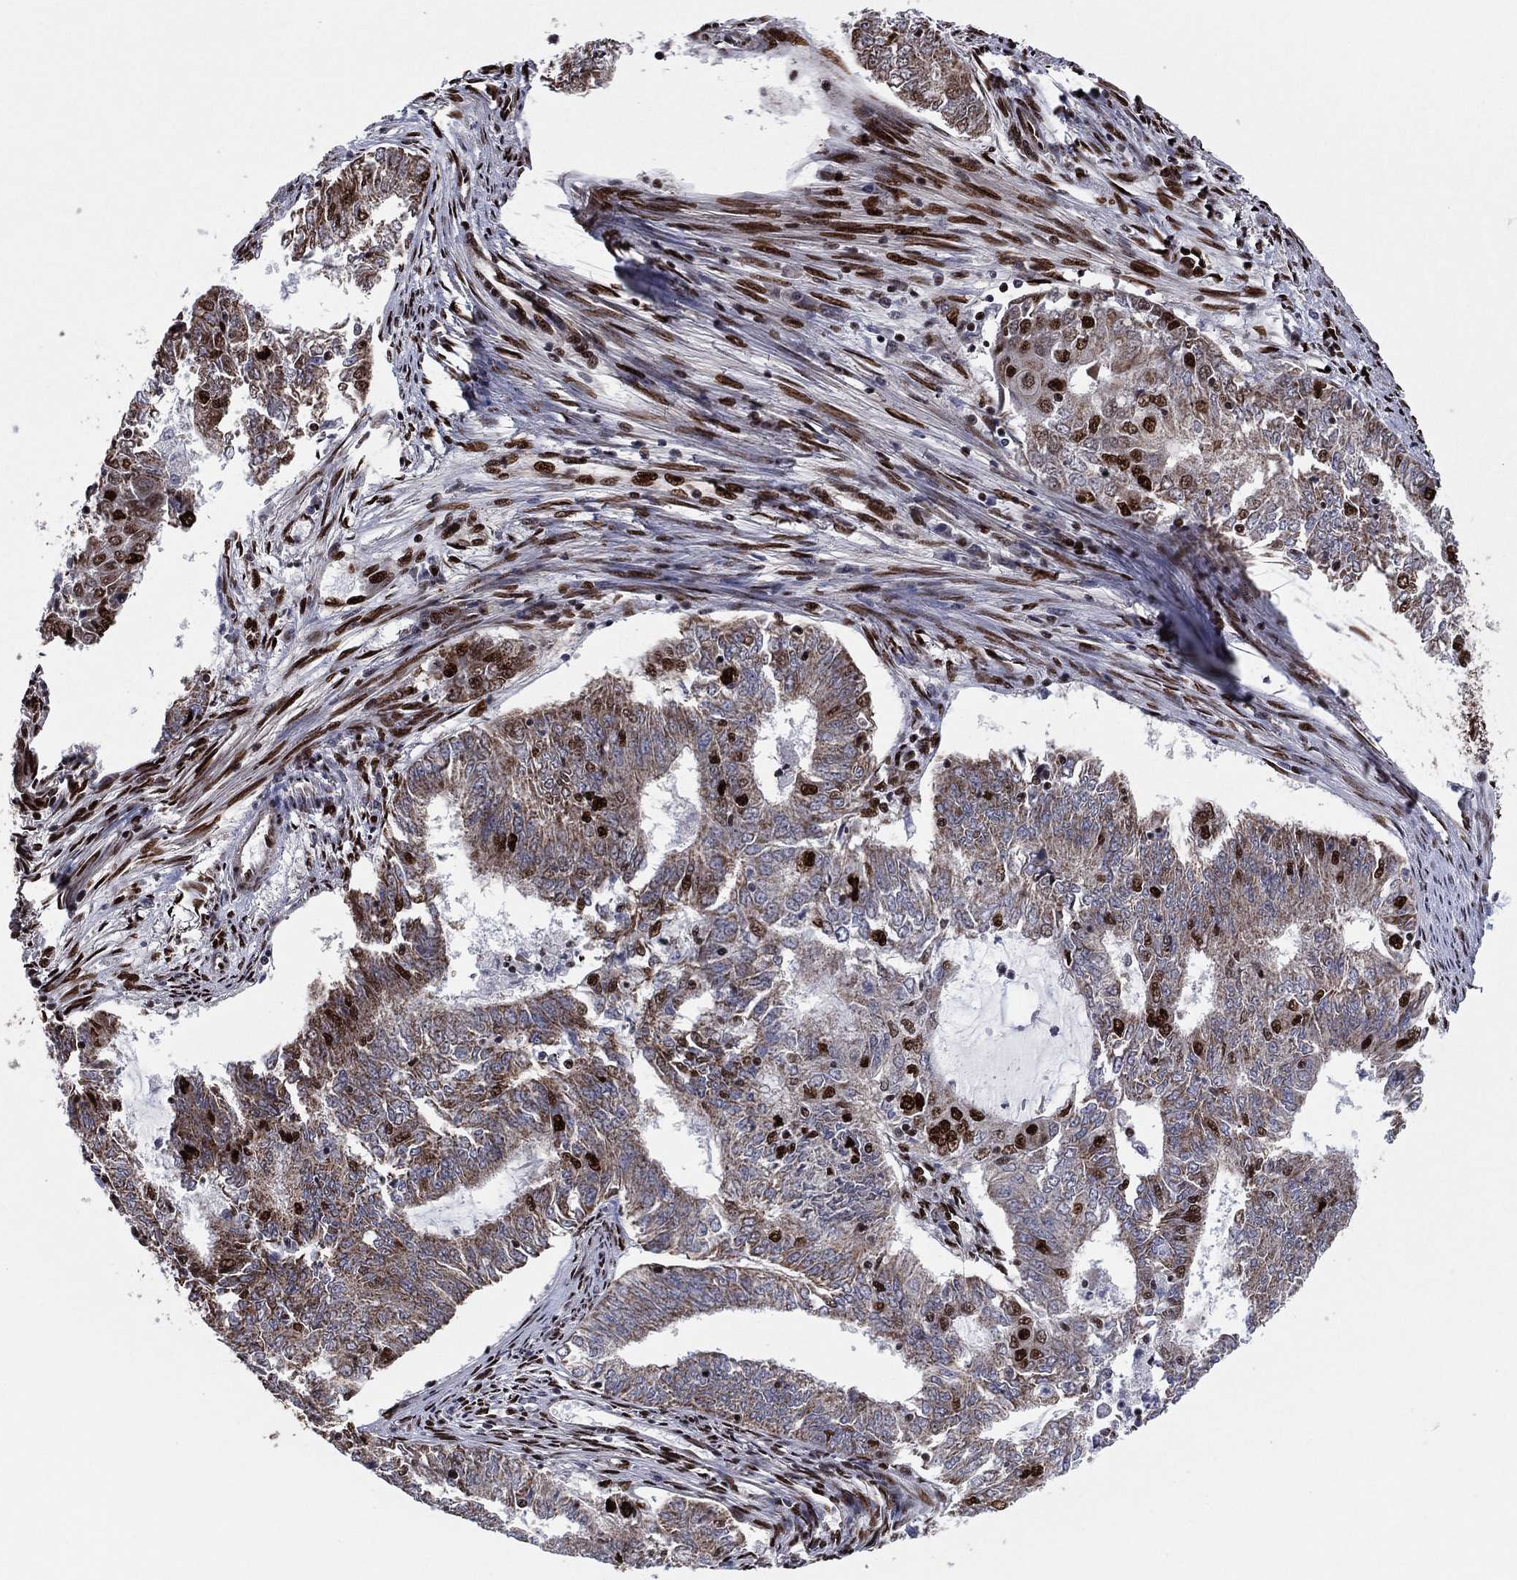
{"staining": {"intensity": "strong", "quantity": ">75%", "location": "nuclear"}, "tissue": "endometrial cancer", "cell_type": "Tumor cells", "image_type": "cancer", "snomed": [{"axis": "morphology", "description": "Adenocarcinoma, NOS"}, {"axis": "topography", "description": "Endometrium"}], "caption": "This histopathology image shows IHC staining of human endometrial cancer, with high strong nuclear expression in approximately >75% of tumor cells.", "gene": "TP53BP1", "patient": {"sex": "female", "age": 62}}